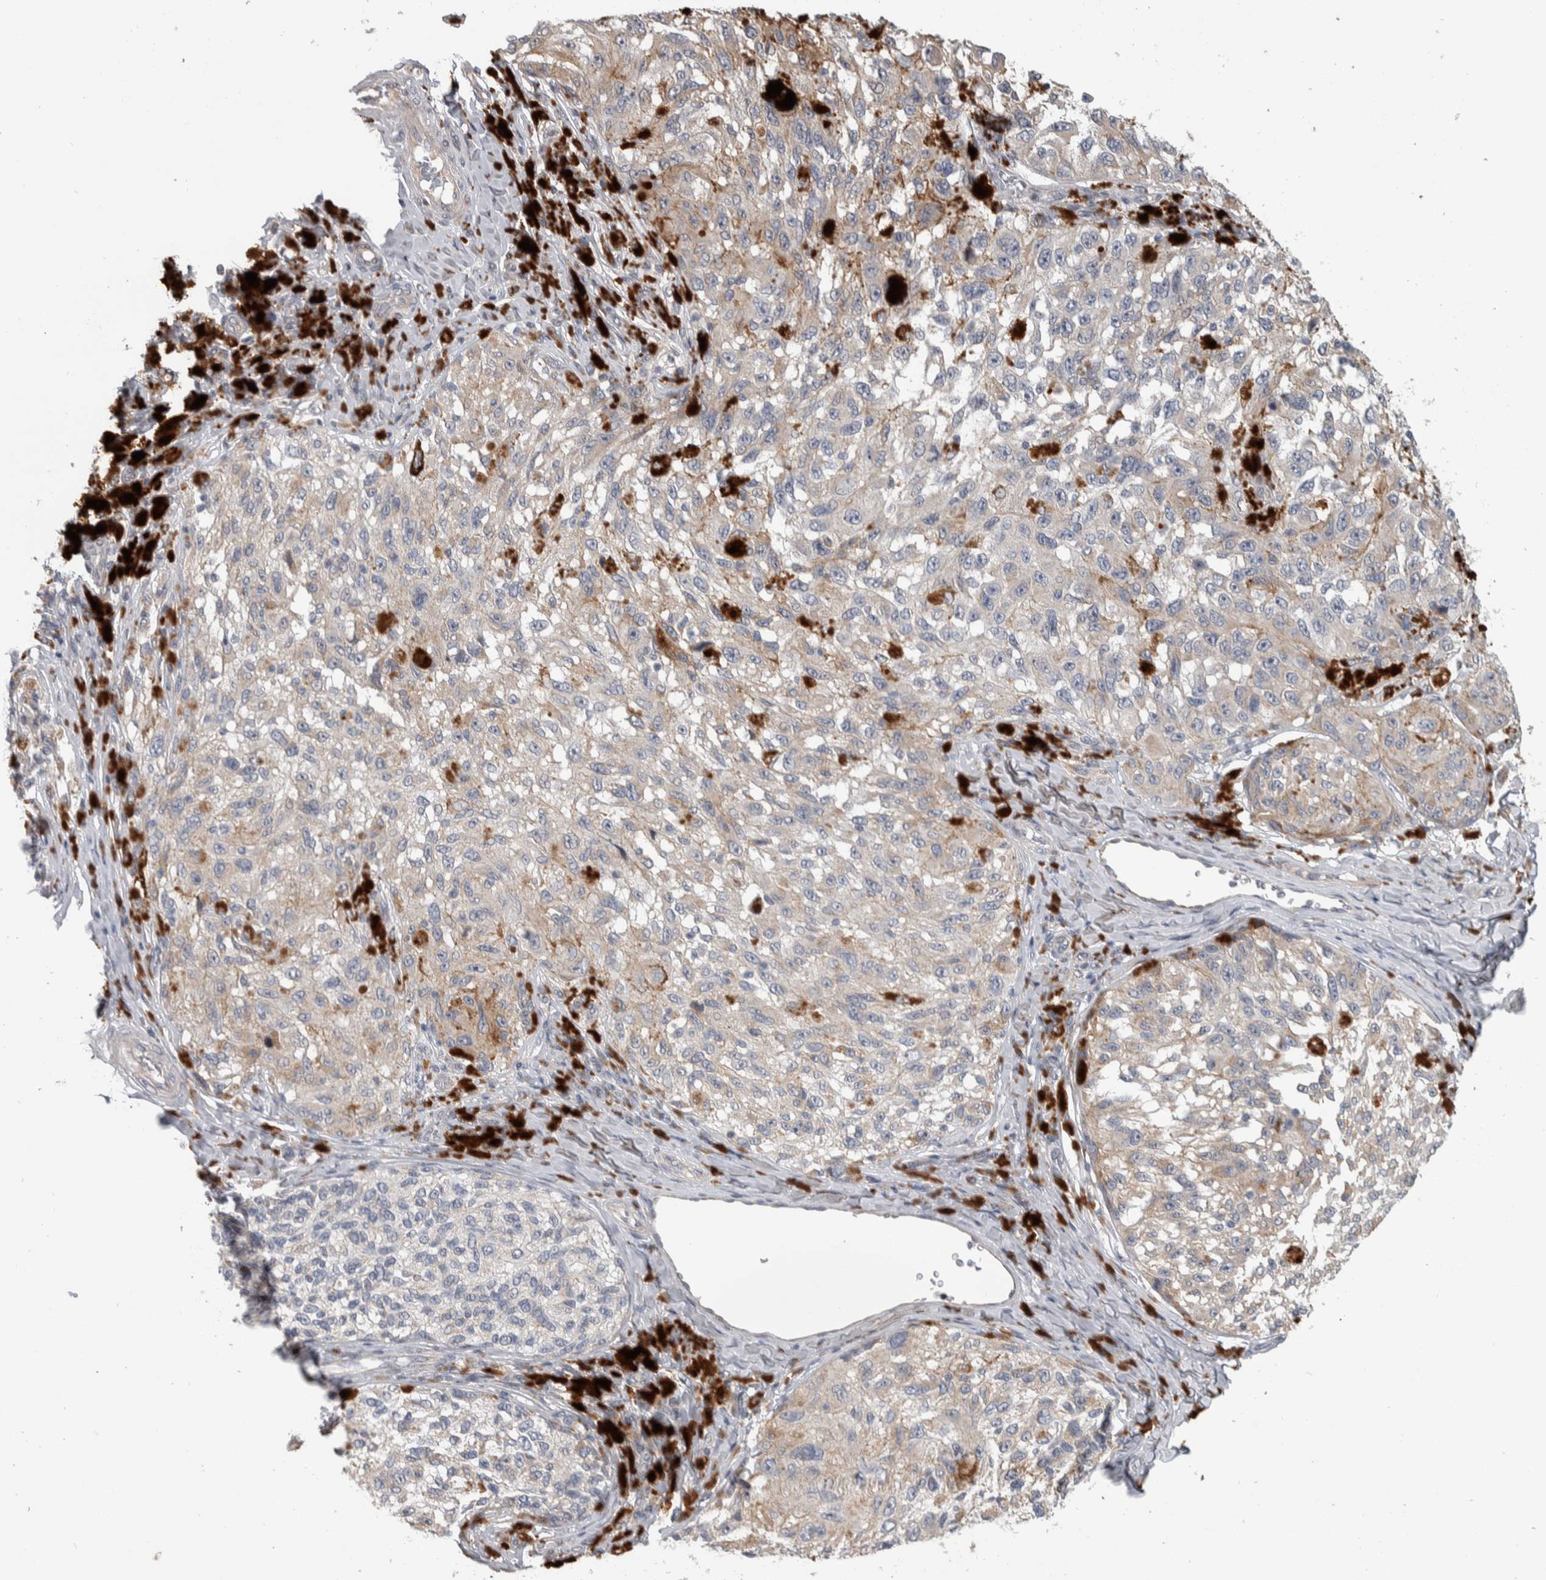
{"staining": {"intensity": "weak", "quantity": "25%-75%", "location": "cytoplasmic/membranous"}, "tissue": "melanoma", "cell_type": "Tumor cells", "image_type": "cancer", "snomed": [{"axis": "morphology", "description": "Malignant melanoma, NOS"}, {"axis": "topography", "description": "Skin"}], "caption": "This image demonstrates immunohistochemistry staining of melanoma, with low weak cytoplasmic/membranous positivity in about 25%-75% of tumor cells.", "gene": "FAM83G", "patient": {"sex": "female", "age": 73}}